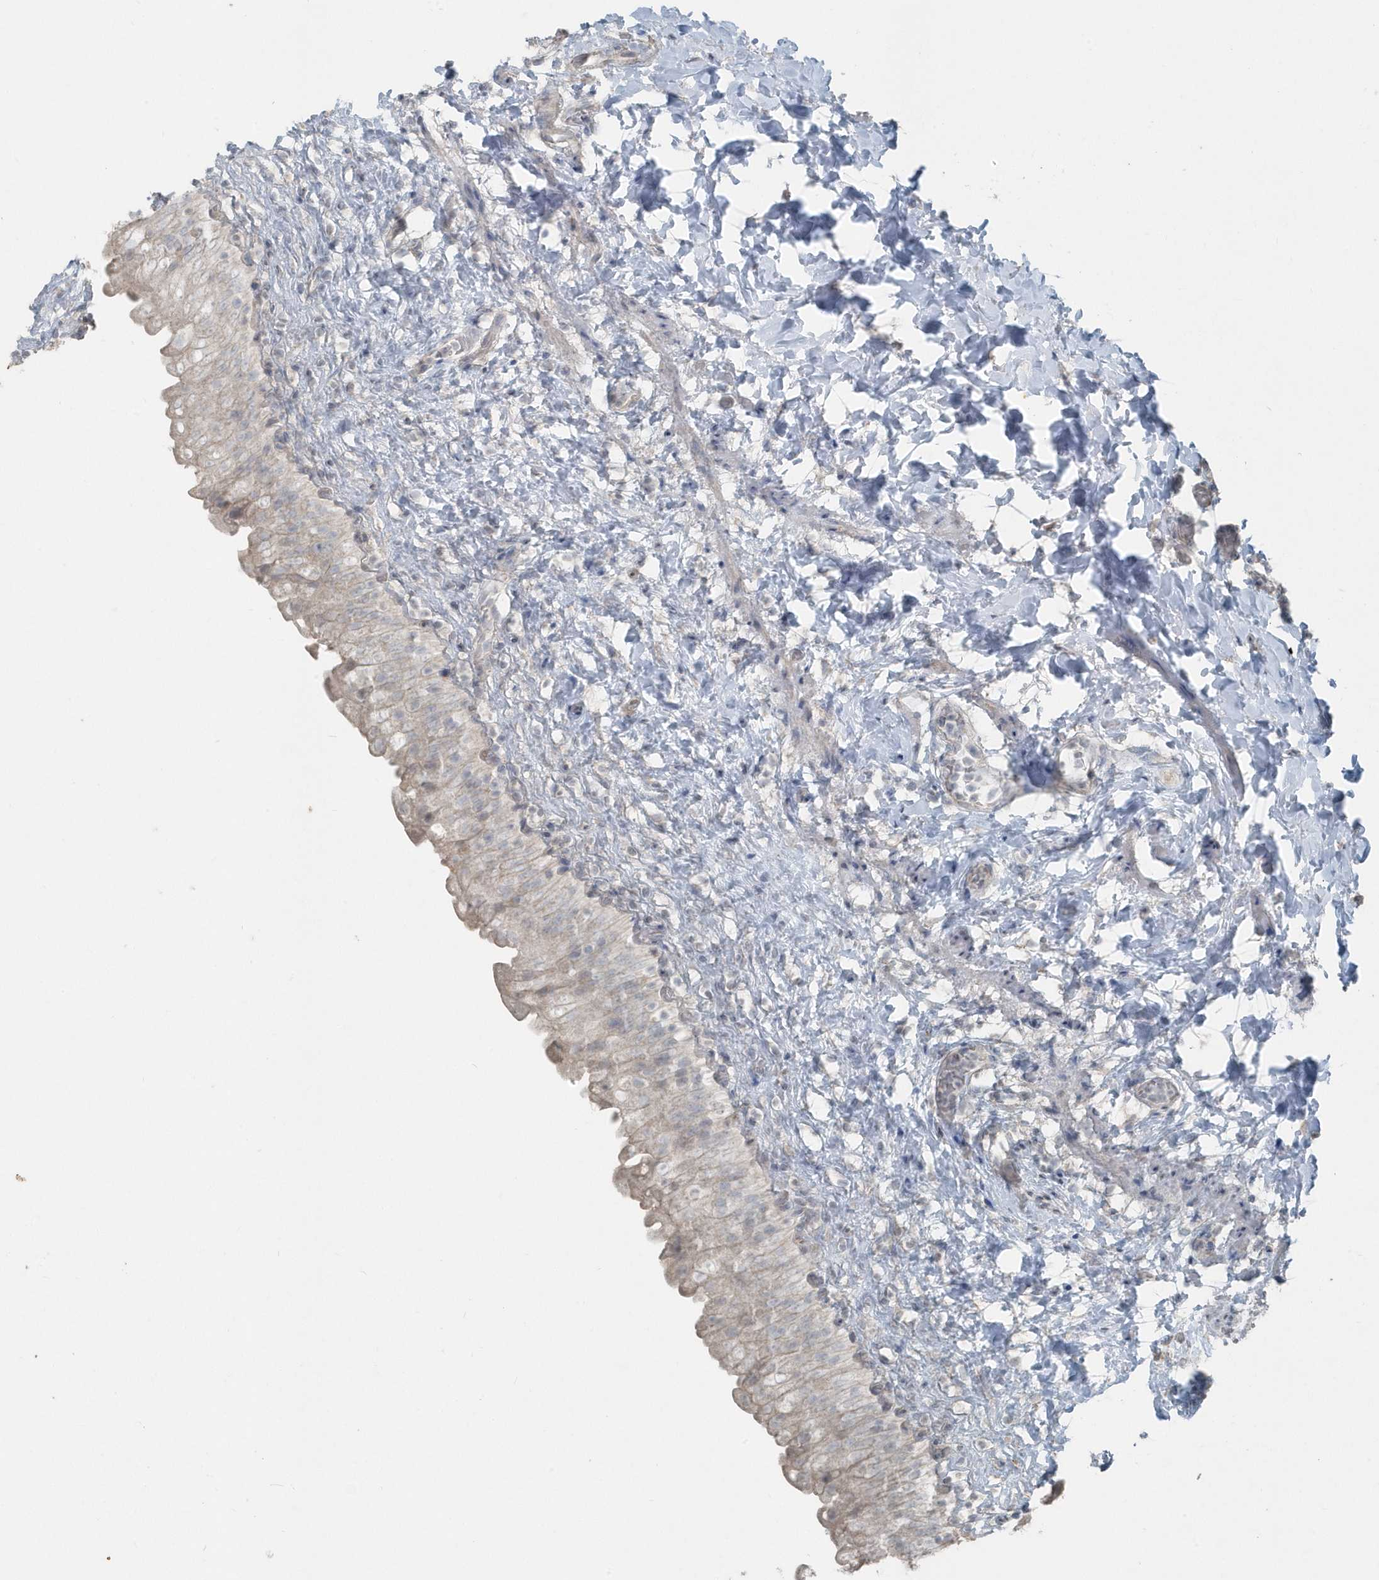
{"staining": {"intensity": "negative", "quantity": "none", "location": "none"}, "tissue": "urinary bladder", "cell_type": "Urothelial cells", "image_type": "normal", "snomed": [{"axis": "morphology", "description": "Normal tissue, NOS"}, {"axis": "topography", "description": "Urinary bladder"}], "caption": "Immunohistochemical staining of unremarkable urinary bladder demonstrates no significant positivity in urothelial cells.", "gene": "ACTC1", "patient": {"sex": "female", "age": 27}}